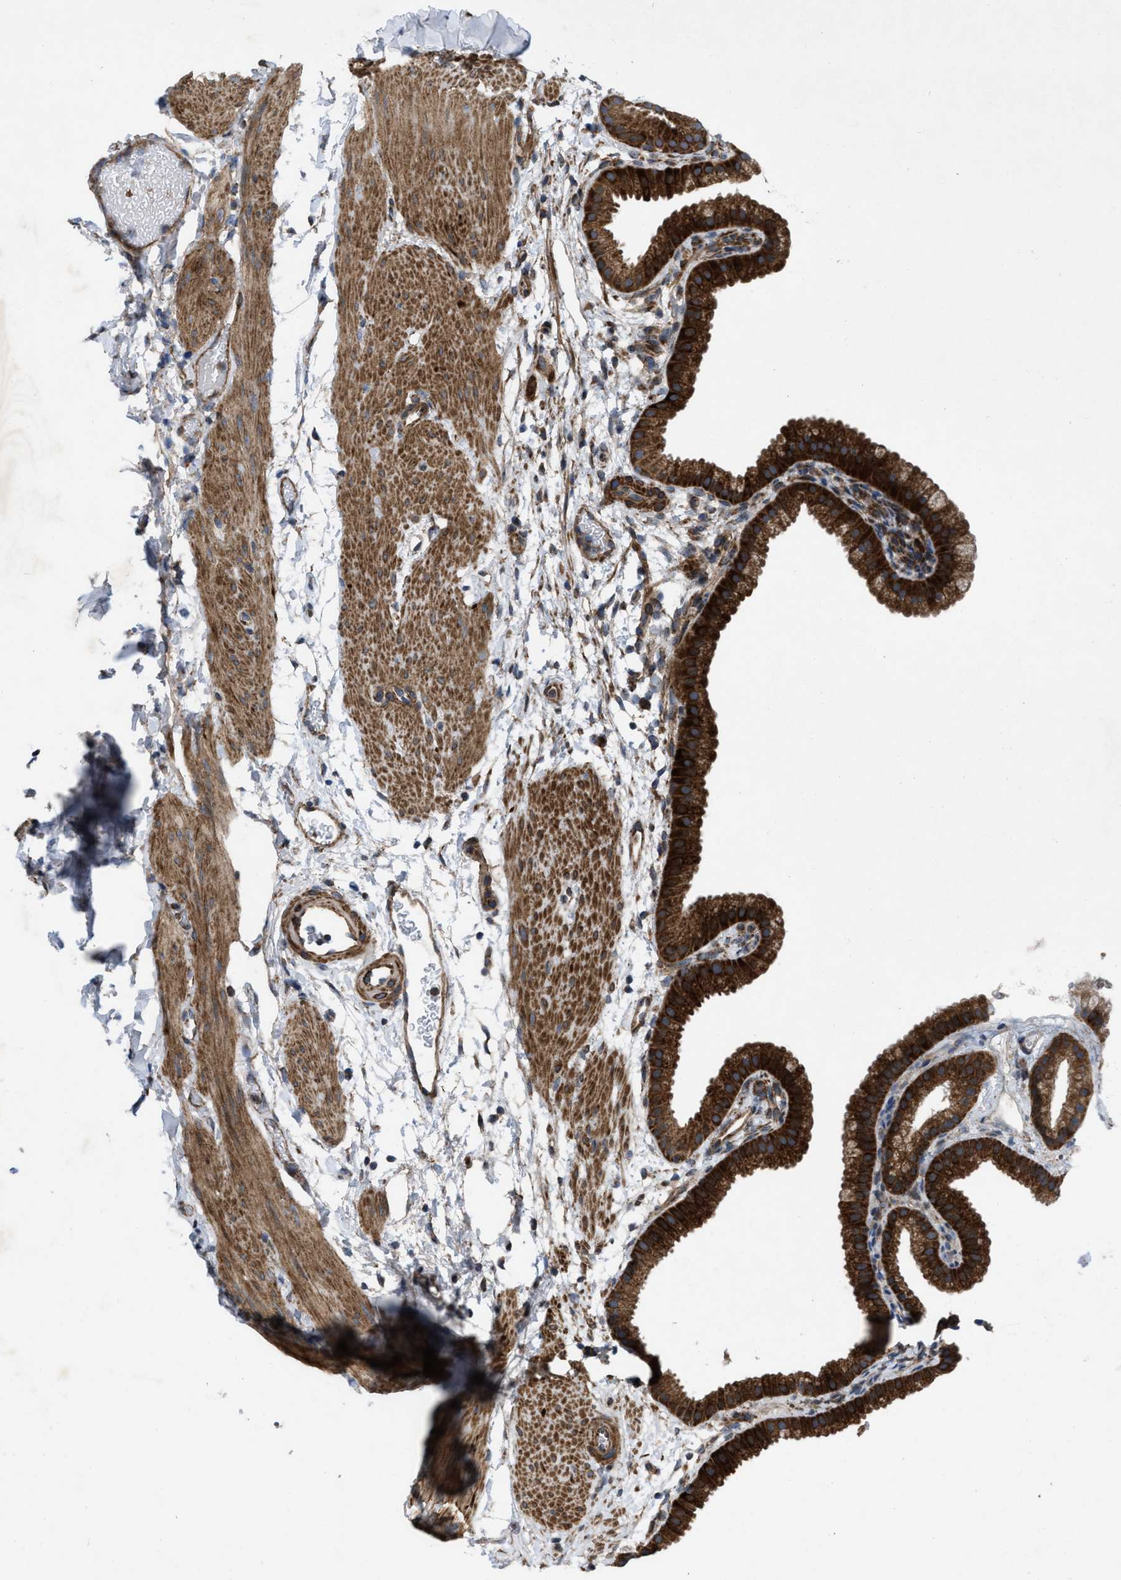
{"staining": {"intensity": "strong", "quantity": ">75%", "location": "cytoplasmic/membranous"}, "tissue": "gallbladder", "cell_type": "Glandular cells", "image_type": "normal", "snomed": [{"axis": "morphology", "description": "Normal tissue, NOS"}, {"axis": "topography", "description": "Gallbladder"}], "caption": "The immunohistochemical stain highlights strong cytoplasmic/membranous expression in glandular cells of unremarkable gallbladder.", "gene": "PER3", "patient": {"sex": "female", "age": 64}}